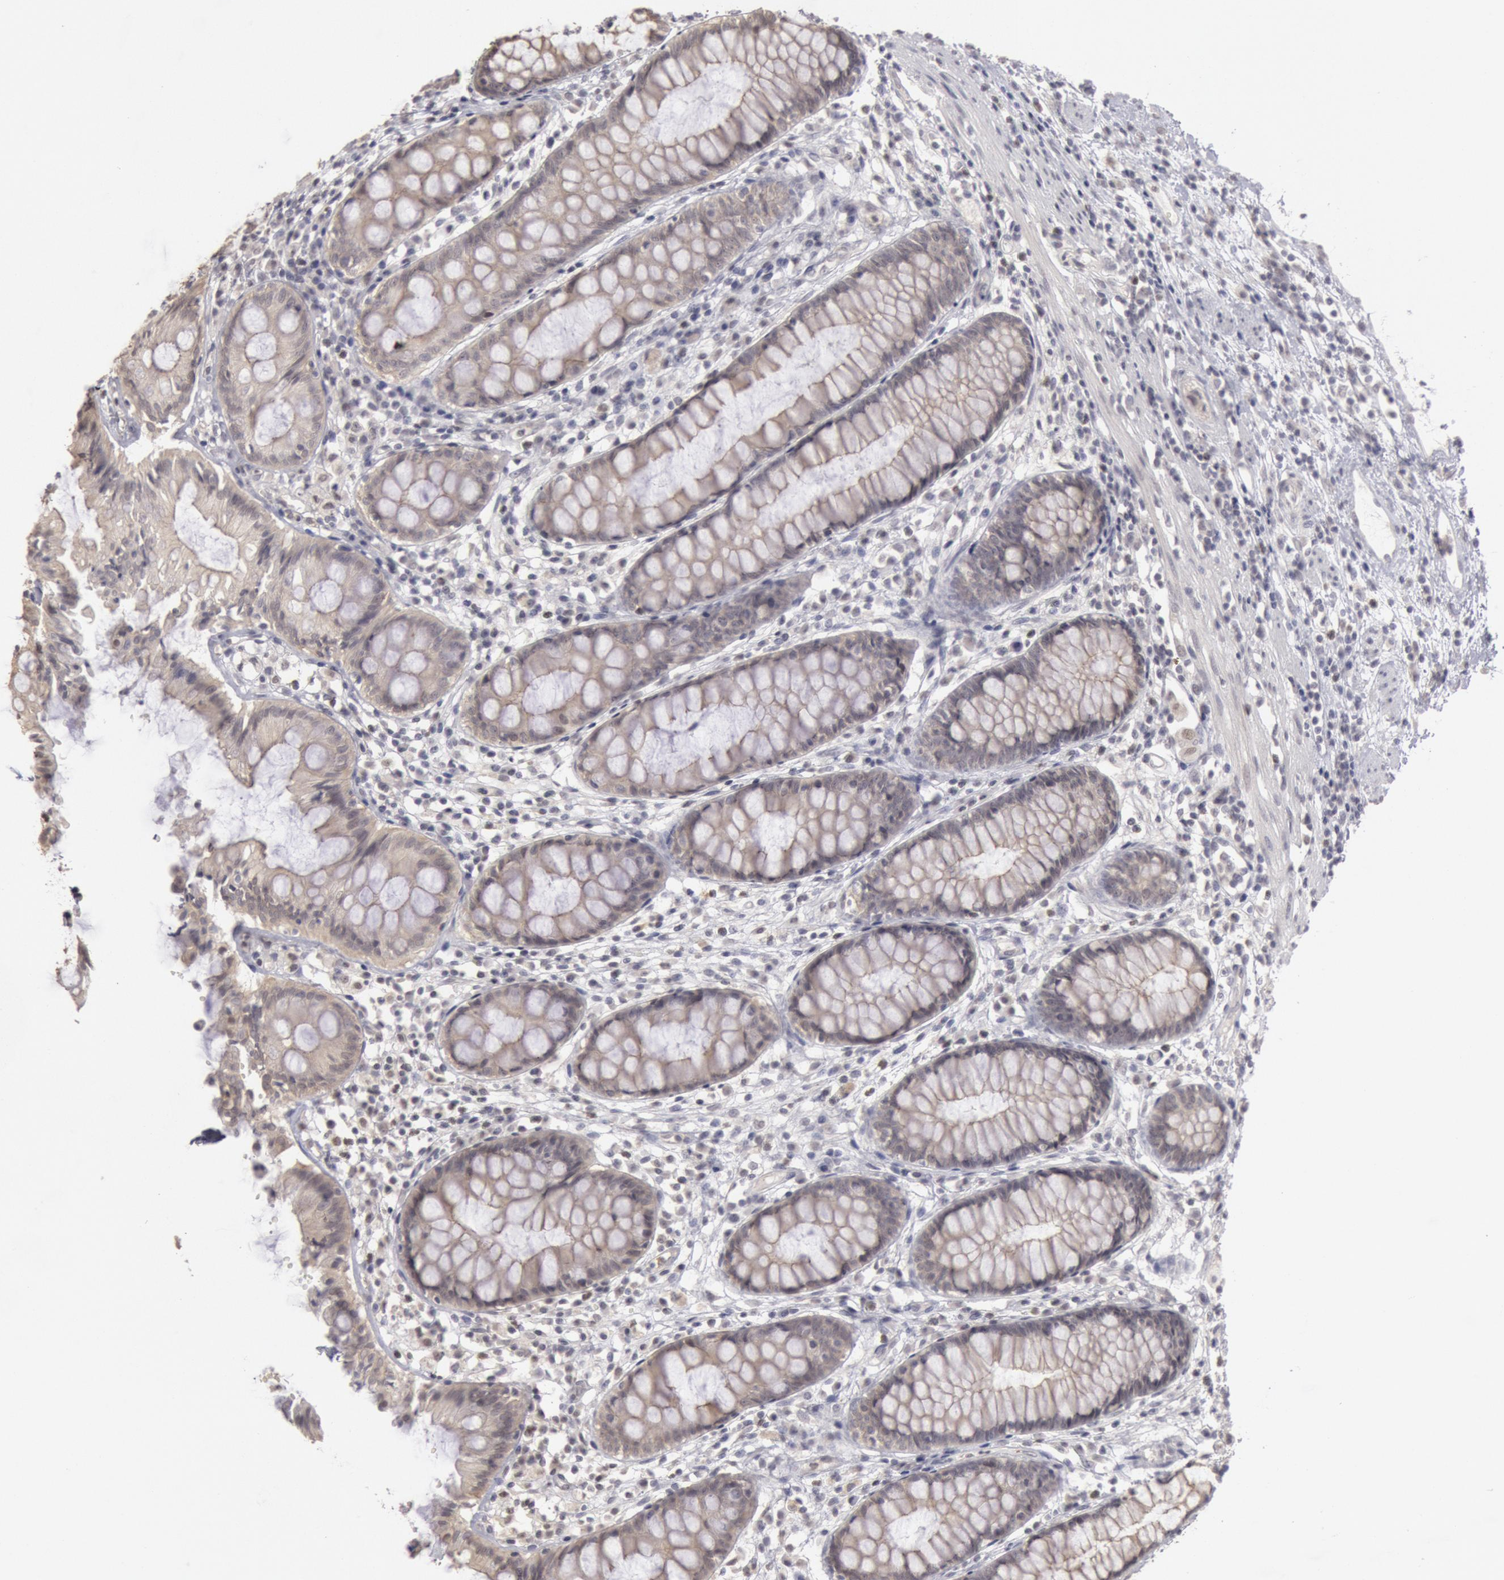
{"staining": {"intensity": "negative", "quantity": "none", "location": "none"}, "tissue": "rectum", "cell_type": "Glandular cells", "image_type": "normal", "snomed": [{"axis": "morphology", "description": "Normal tissue, NOS"}, {"axis": "topography", "description": "Rectum"}], "caption": "This is an immunohistochemistry photomicrograph of benign human rectum. There is no expression in glandular cells.", "gene": "RIMBP3B", "patient": {"sex": "female", "age": 66}}